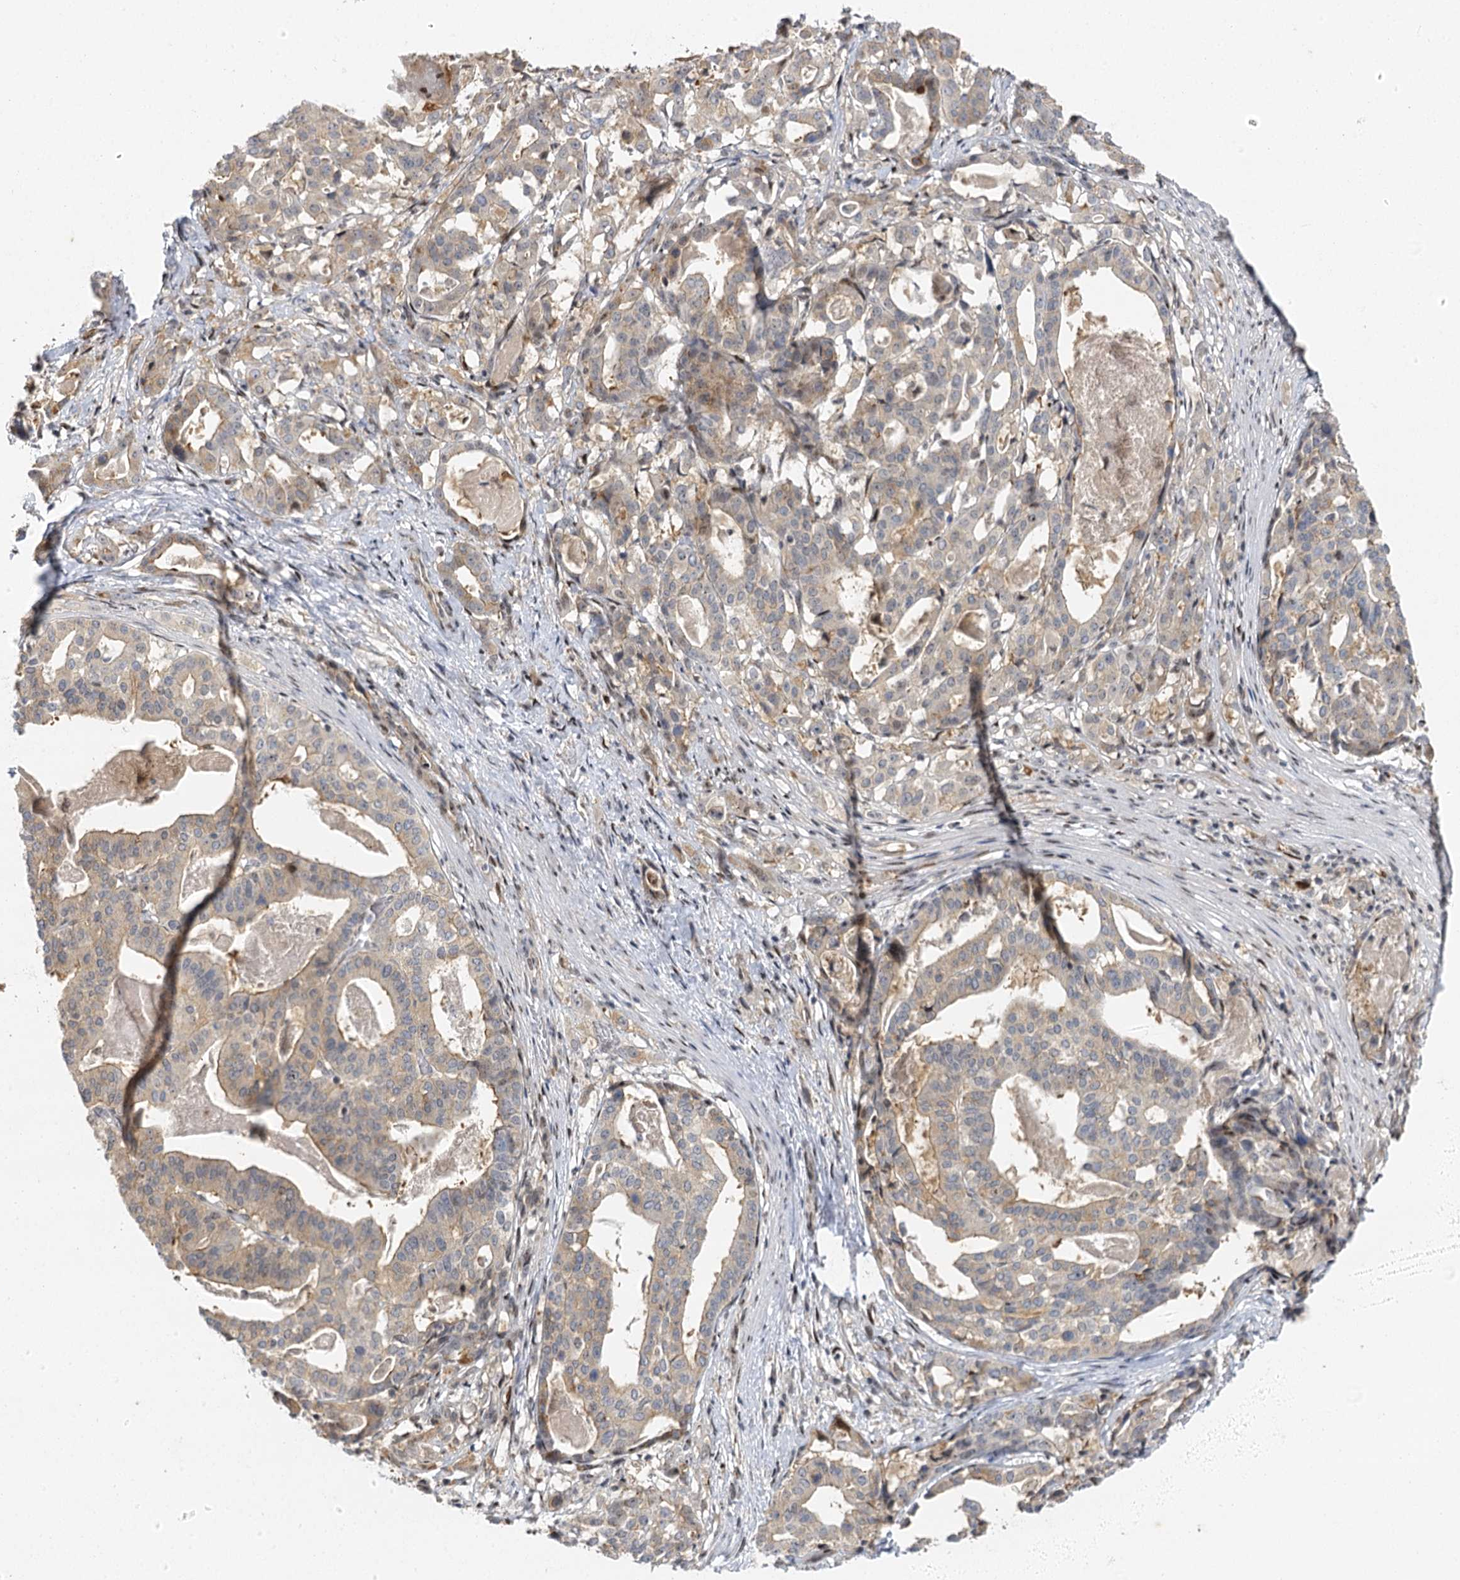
{"staining": {"intensity": "negative", "quantity": "none", "location": "none"}, "tissue": "stomach cancer", "cell_type": "Tumor cells", "image_type": "cancer", "snomed": [{"axis": "morphology", "description": "Adenocarcinoma, NOS"}, {"axis": "topography", "description": "Stomach"}], "caption": "The immunohistochemistry photomicrograph has no significant expression in tumor cells of adenocarcinoma (stomach) tissue.", "gene": "IL11RA", "patient": {"sex": "male", "age": 48}}